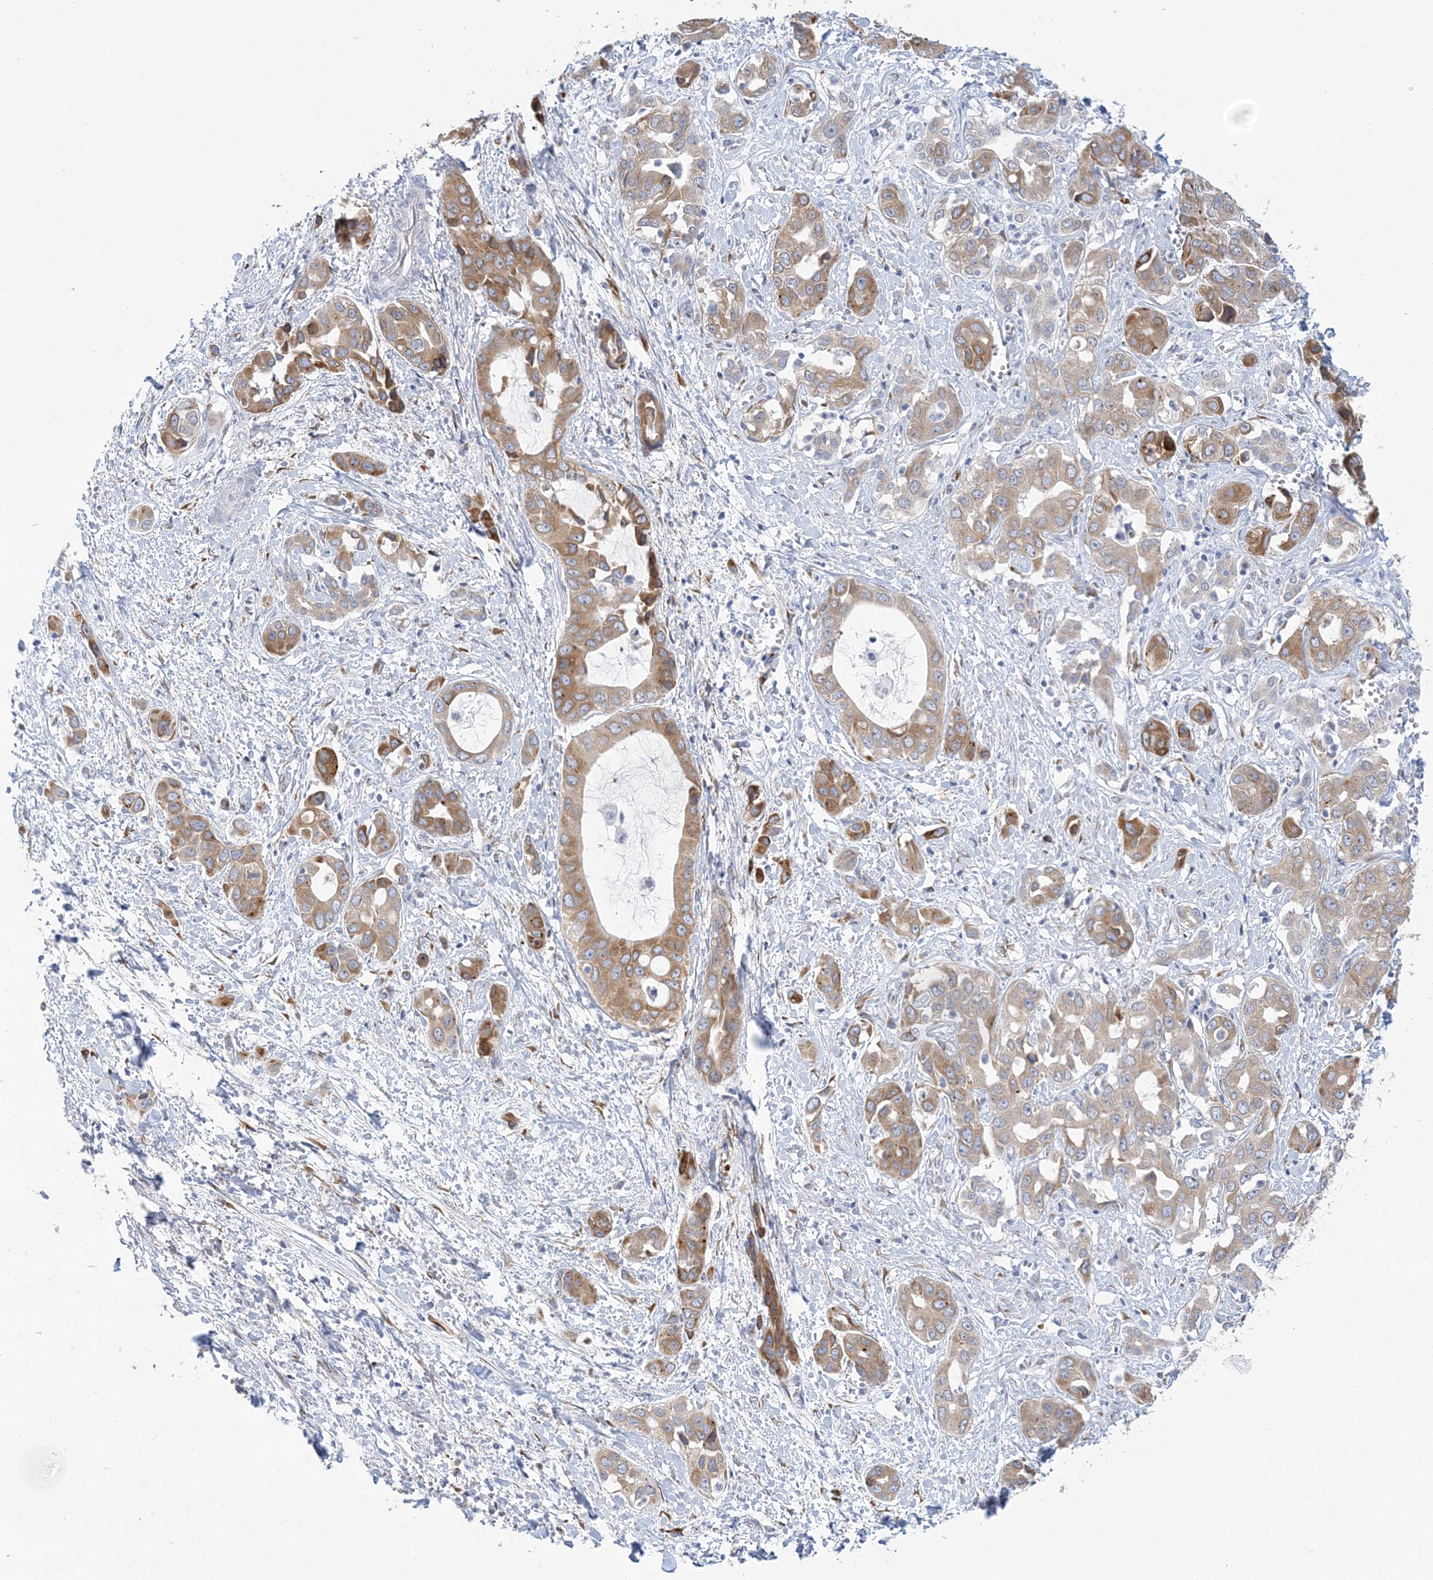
{"staining": {"intensity": "moderate", "quantity": ">75%", "location": "cytoplasmic/membranous"}, "tissue": "liver cancer", "cell_type": "Tumor cells", "image_type": "cancer", "snomed": [{"axis": "morphology", "description": "Cholangiocarcinoma"}, {"axis": "topography", "description": "Liver"}], "caption": "Immunohistochemical staining of human liver cancer shows medium levels of moderate cytoplasmic/membranous expression in approximately >75% of tumor cells.", "gene": "PLEKHG4B", "patient": {"sex": "female", "age": 52}}